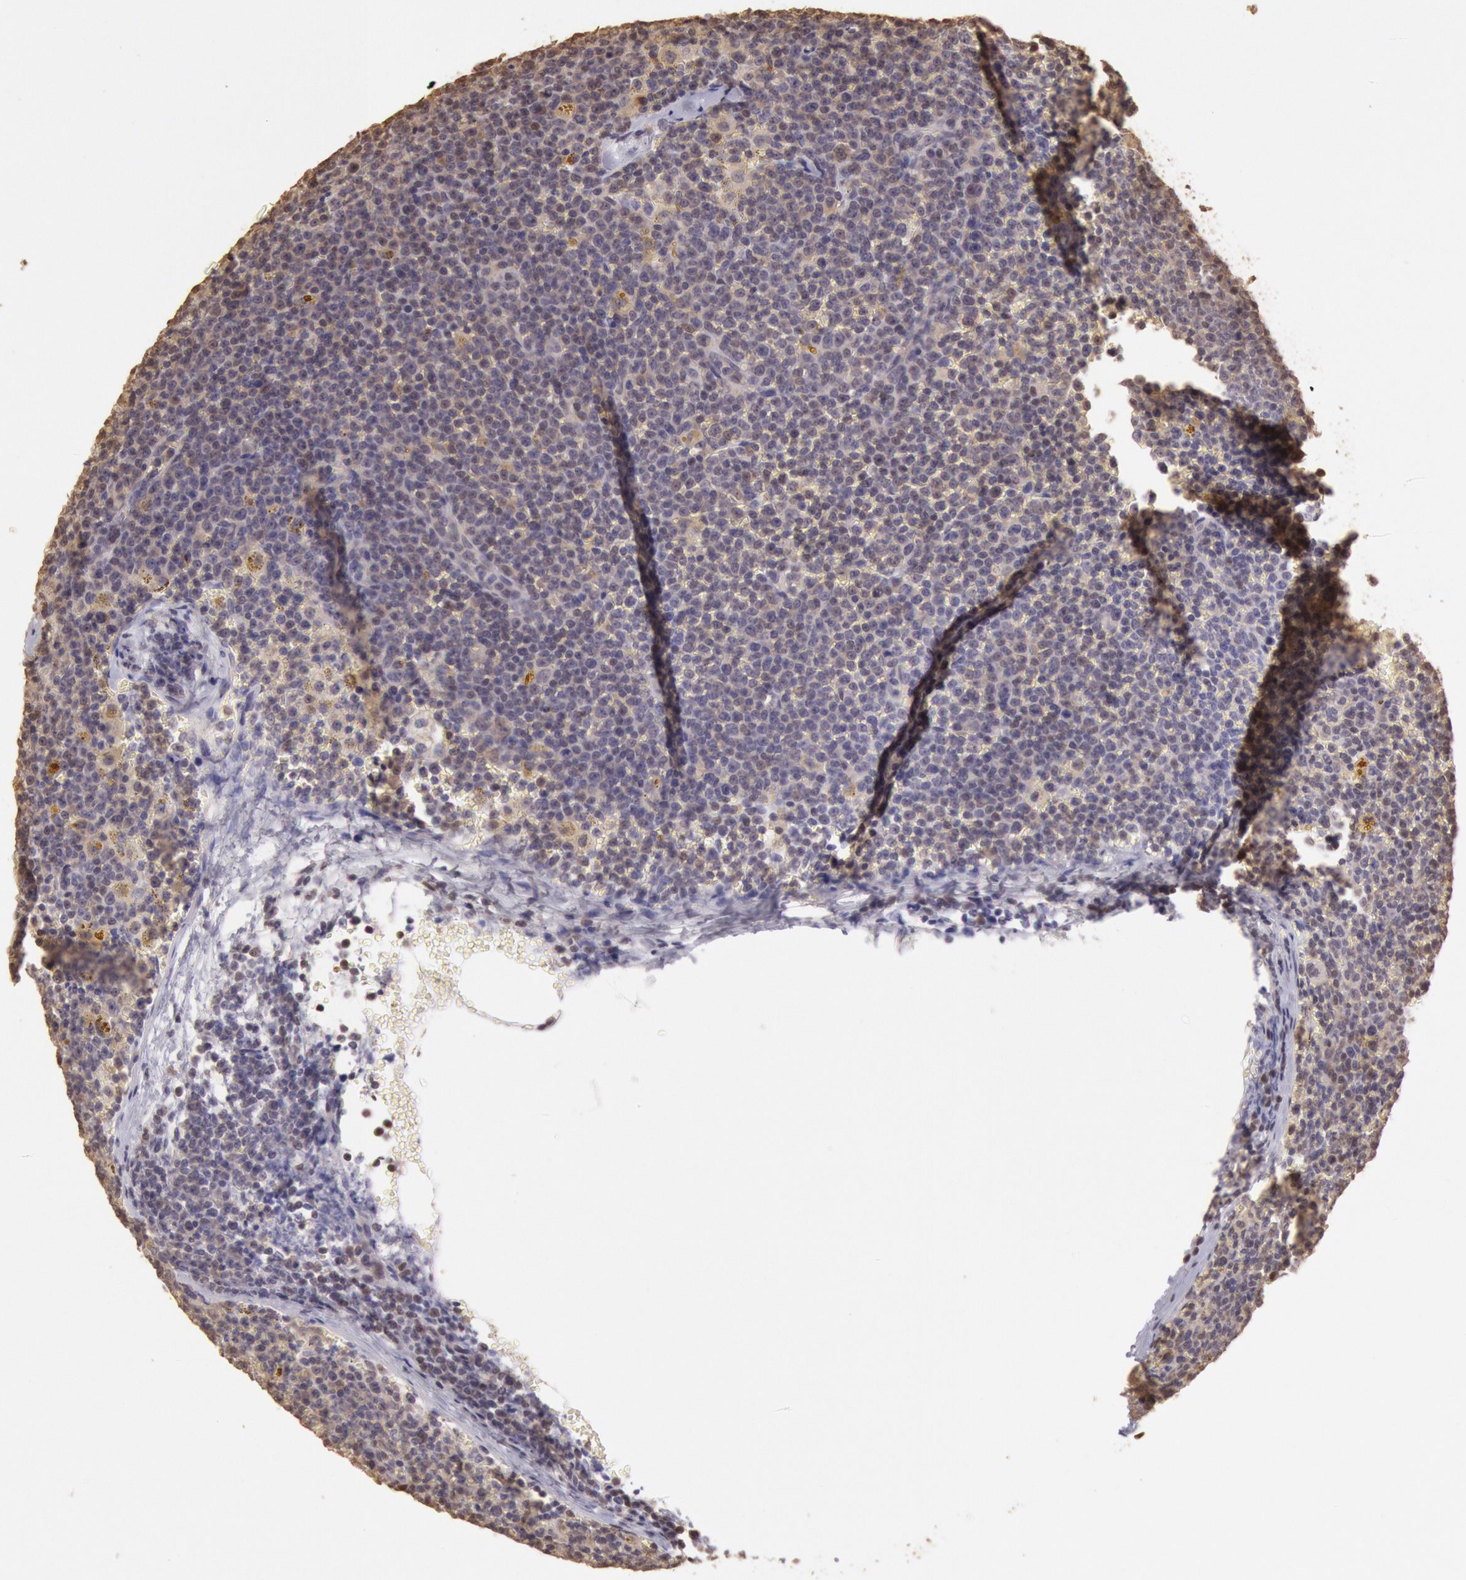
{"staining": {"intensity": "weak", "quantity": "<25%", "location": "nuclear"}, "tissue": "lymphoma", "cell_type": "Tumor cells", "image_type": "cancer", "snomed": [{"axis": "morphology", "description": "Malignant lymphoma, non-Hodgkin's type, Low grade"}, {"axis": "topography", "description": "Lymph node"}], "caption": "The immunohistochemistry (IHC) micrograph has no significant expression in tumor cells of malignant lymphoma, non-Hodgkin's type (low-grade) tissue.", "gene": "SOD1", "patient": {"sex": "male", "age": 50}}